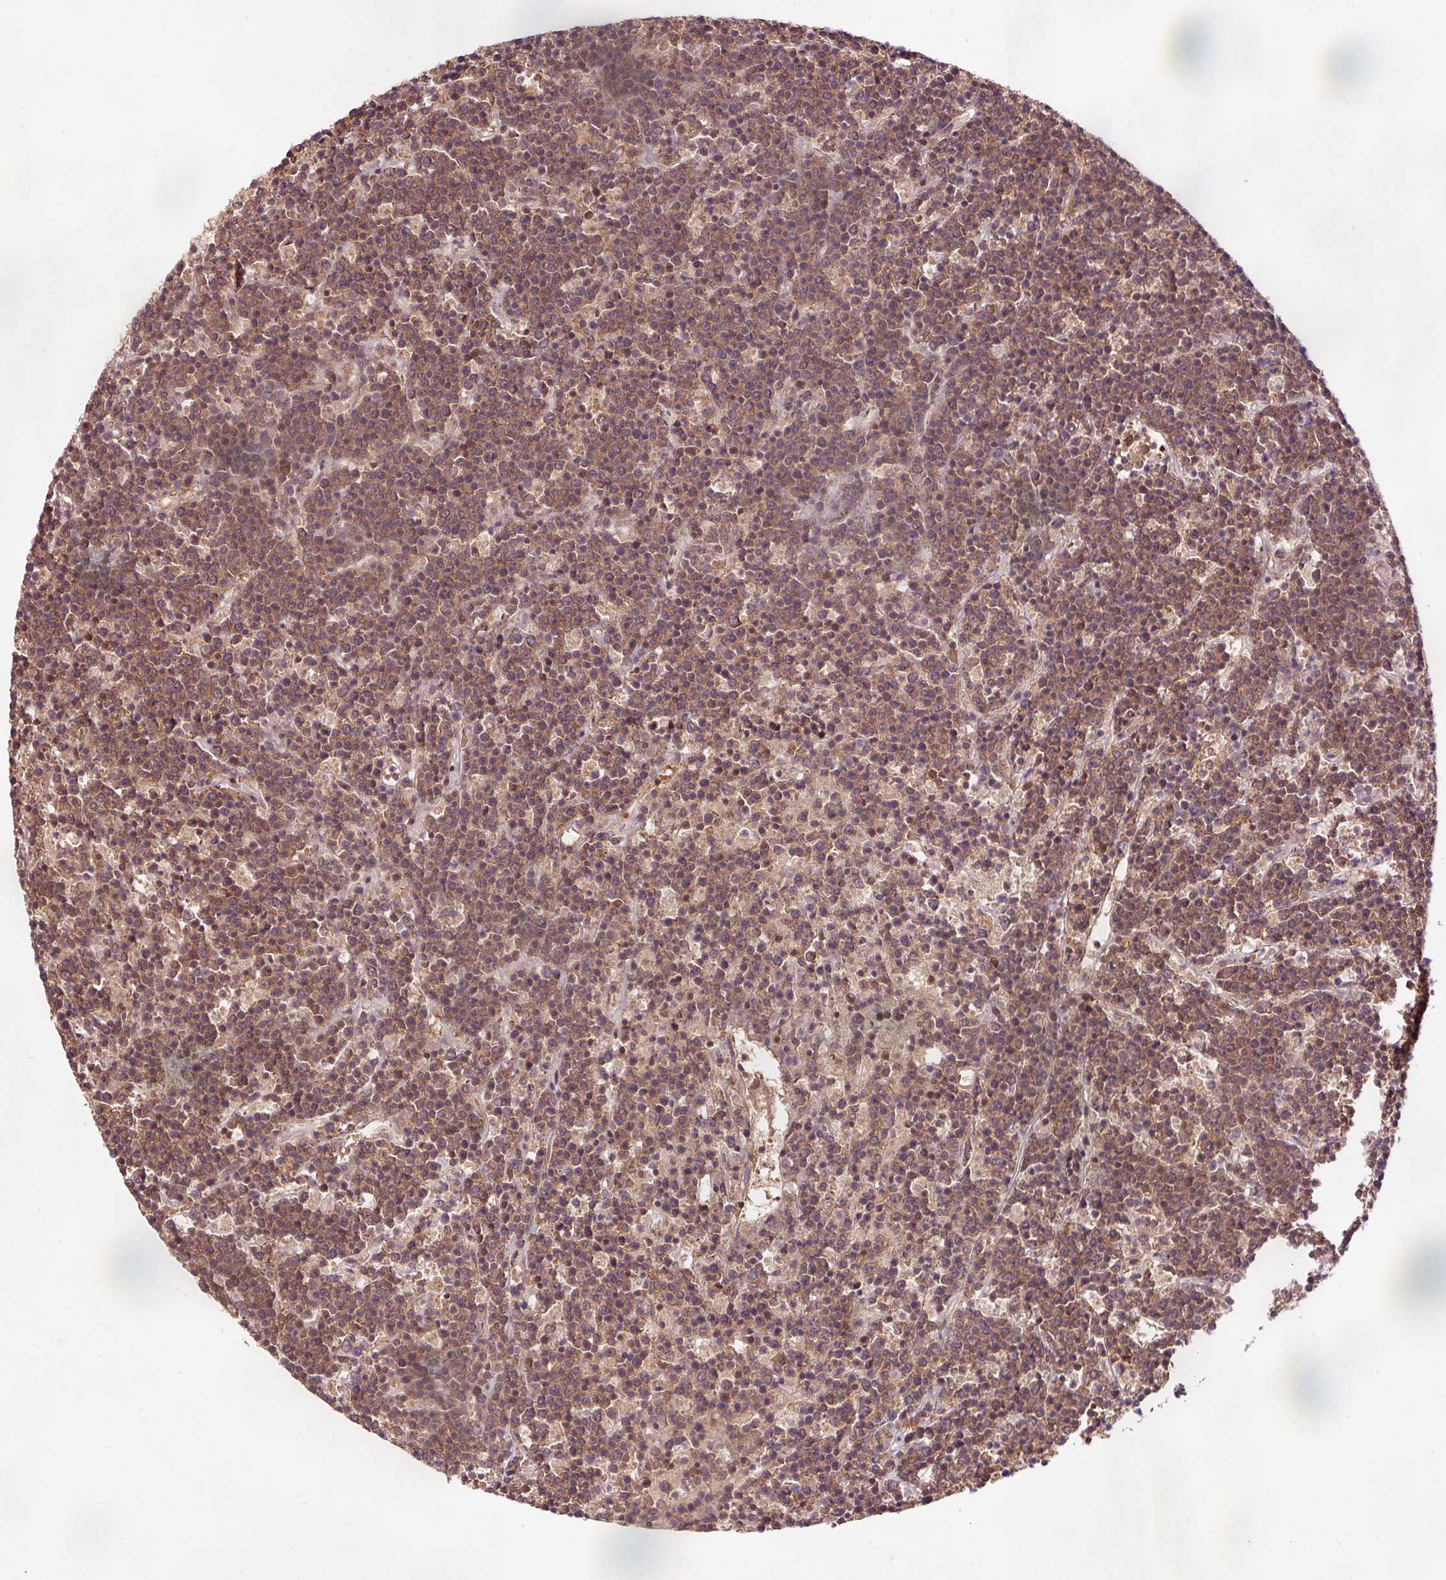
{"staining": {"intensity": "moderate", "quantity": ">75%", "location": "cytoplasmic/membranous"}, "tissue": "lymphoma", "cell_type": "Tumor cells", "image_type": "cancer", "snomed": [{"axis": "morphology", "description": "Malignant lymphoma, non-Hodgkin's type, High grade"}, {"axis": "topography", "description": "Ovary"}], "caption": "A brown stain labels moderate cytoplasmic/membranous staining of a protein in human high-grade malignant lymphoma, non-Hodgkin's type tumor cells. The staining is performed using DAB (3,3'-diaminobenzidine) brown chromogen to label protein expression. The nuclei are counter-stained blue using hematoxylin.", "gene": "PDAP1", "patient": {"sex": "female", "age": 56}}